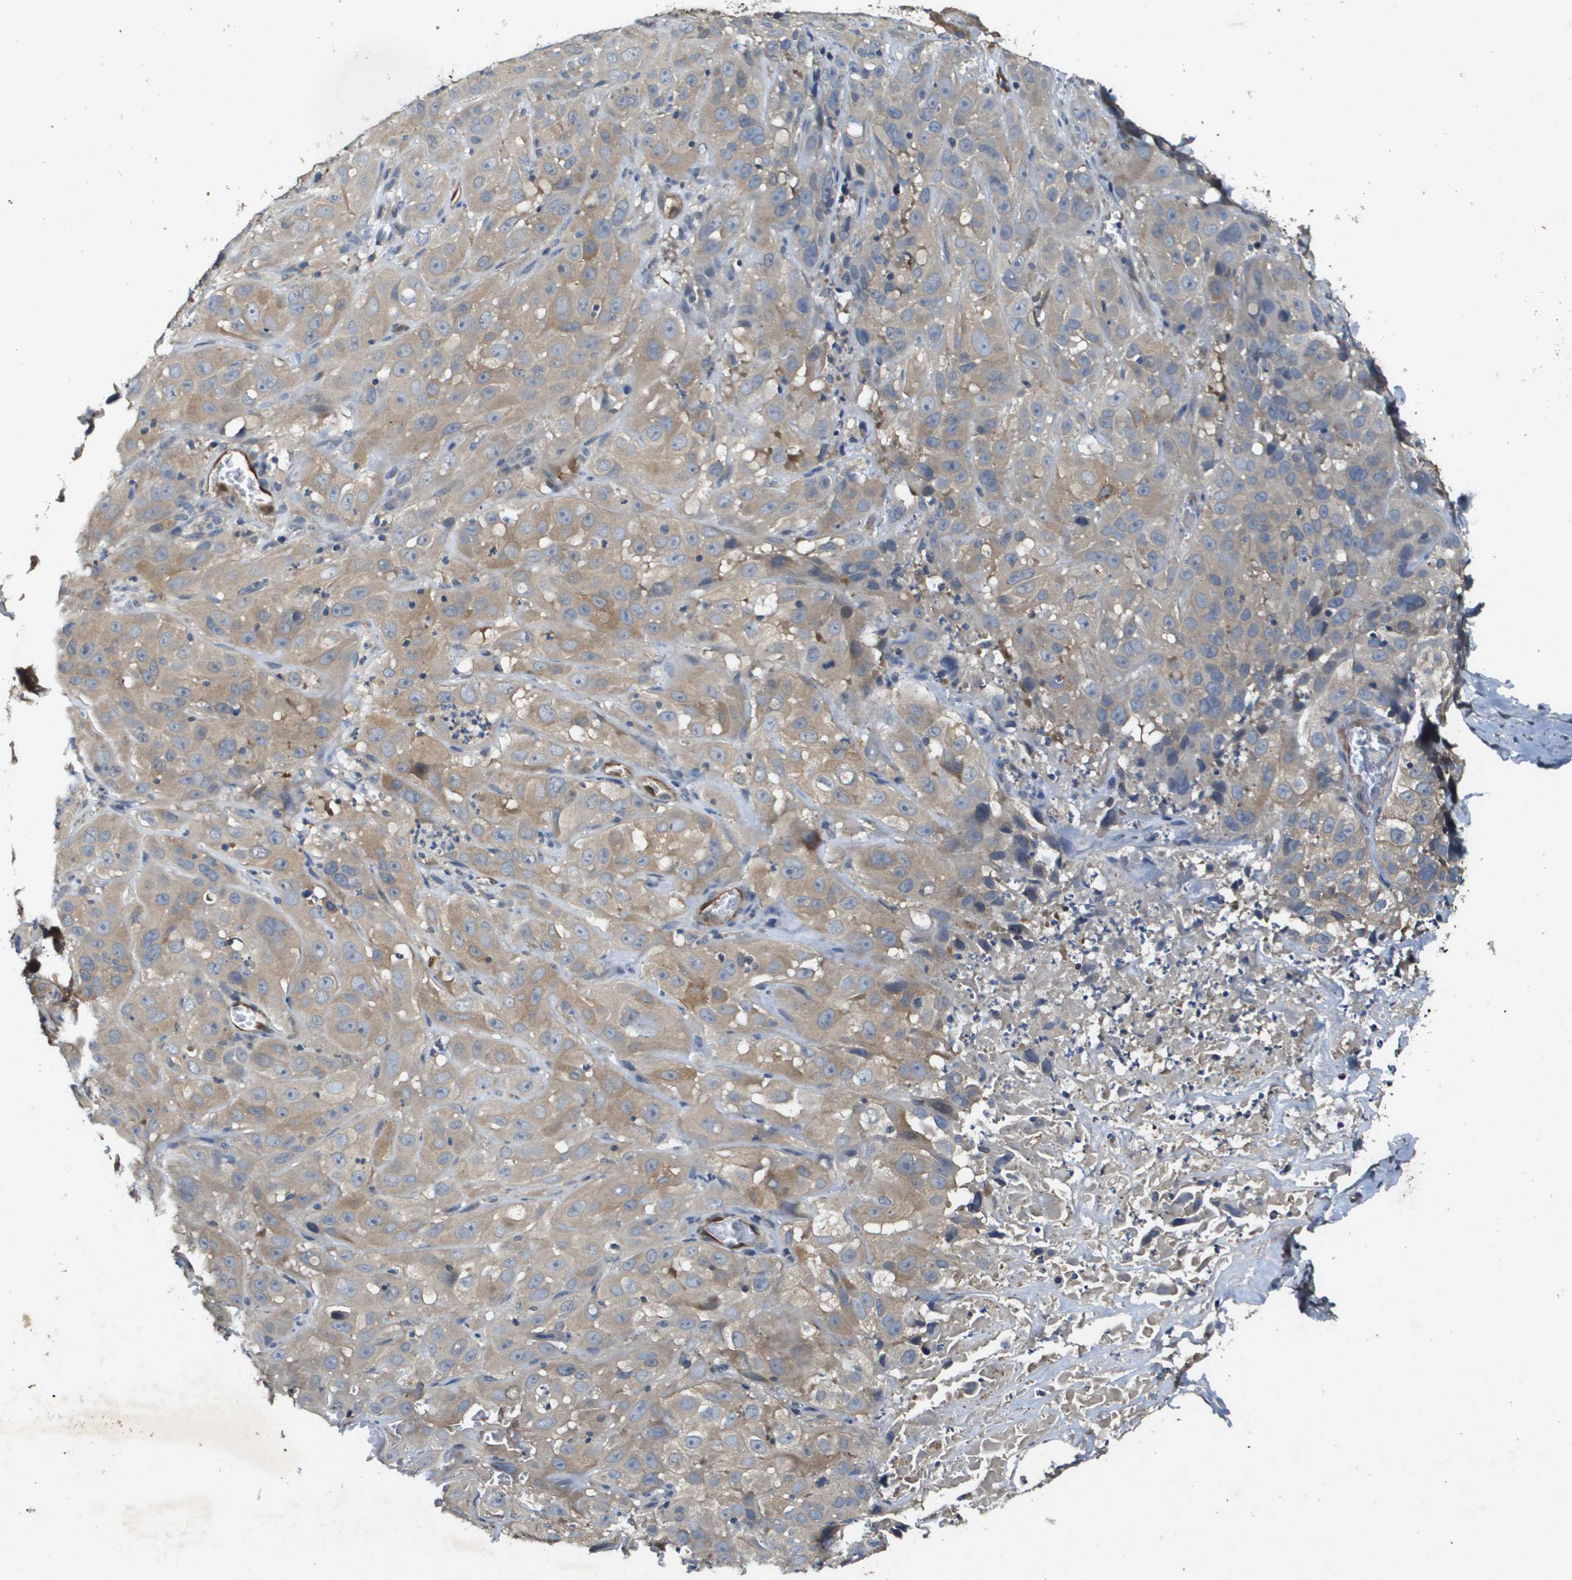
{"staining": {"intensity": "moderate", "quantity": ">75%", "location": "cytoplasmic/membranous"}, "tissue": "cervical cancer", "cell_type": "Tumor cells", "image_type": "cancer", "snomed": [{"axis": "morphology", "description": "Squamous cell carcinoma, NOS"}, {"axis": "topography", "description": "Cervix"}], "caption": "This is an image of immunohistochemistry staining of cervical cancer (squamous cell carcinoma), which shows moderate positivity in the cytoplasmic/membranous of tumor cells.", "gene": "PGAP3", "patient": {"sex": "female", "age": 32}}